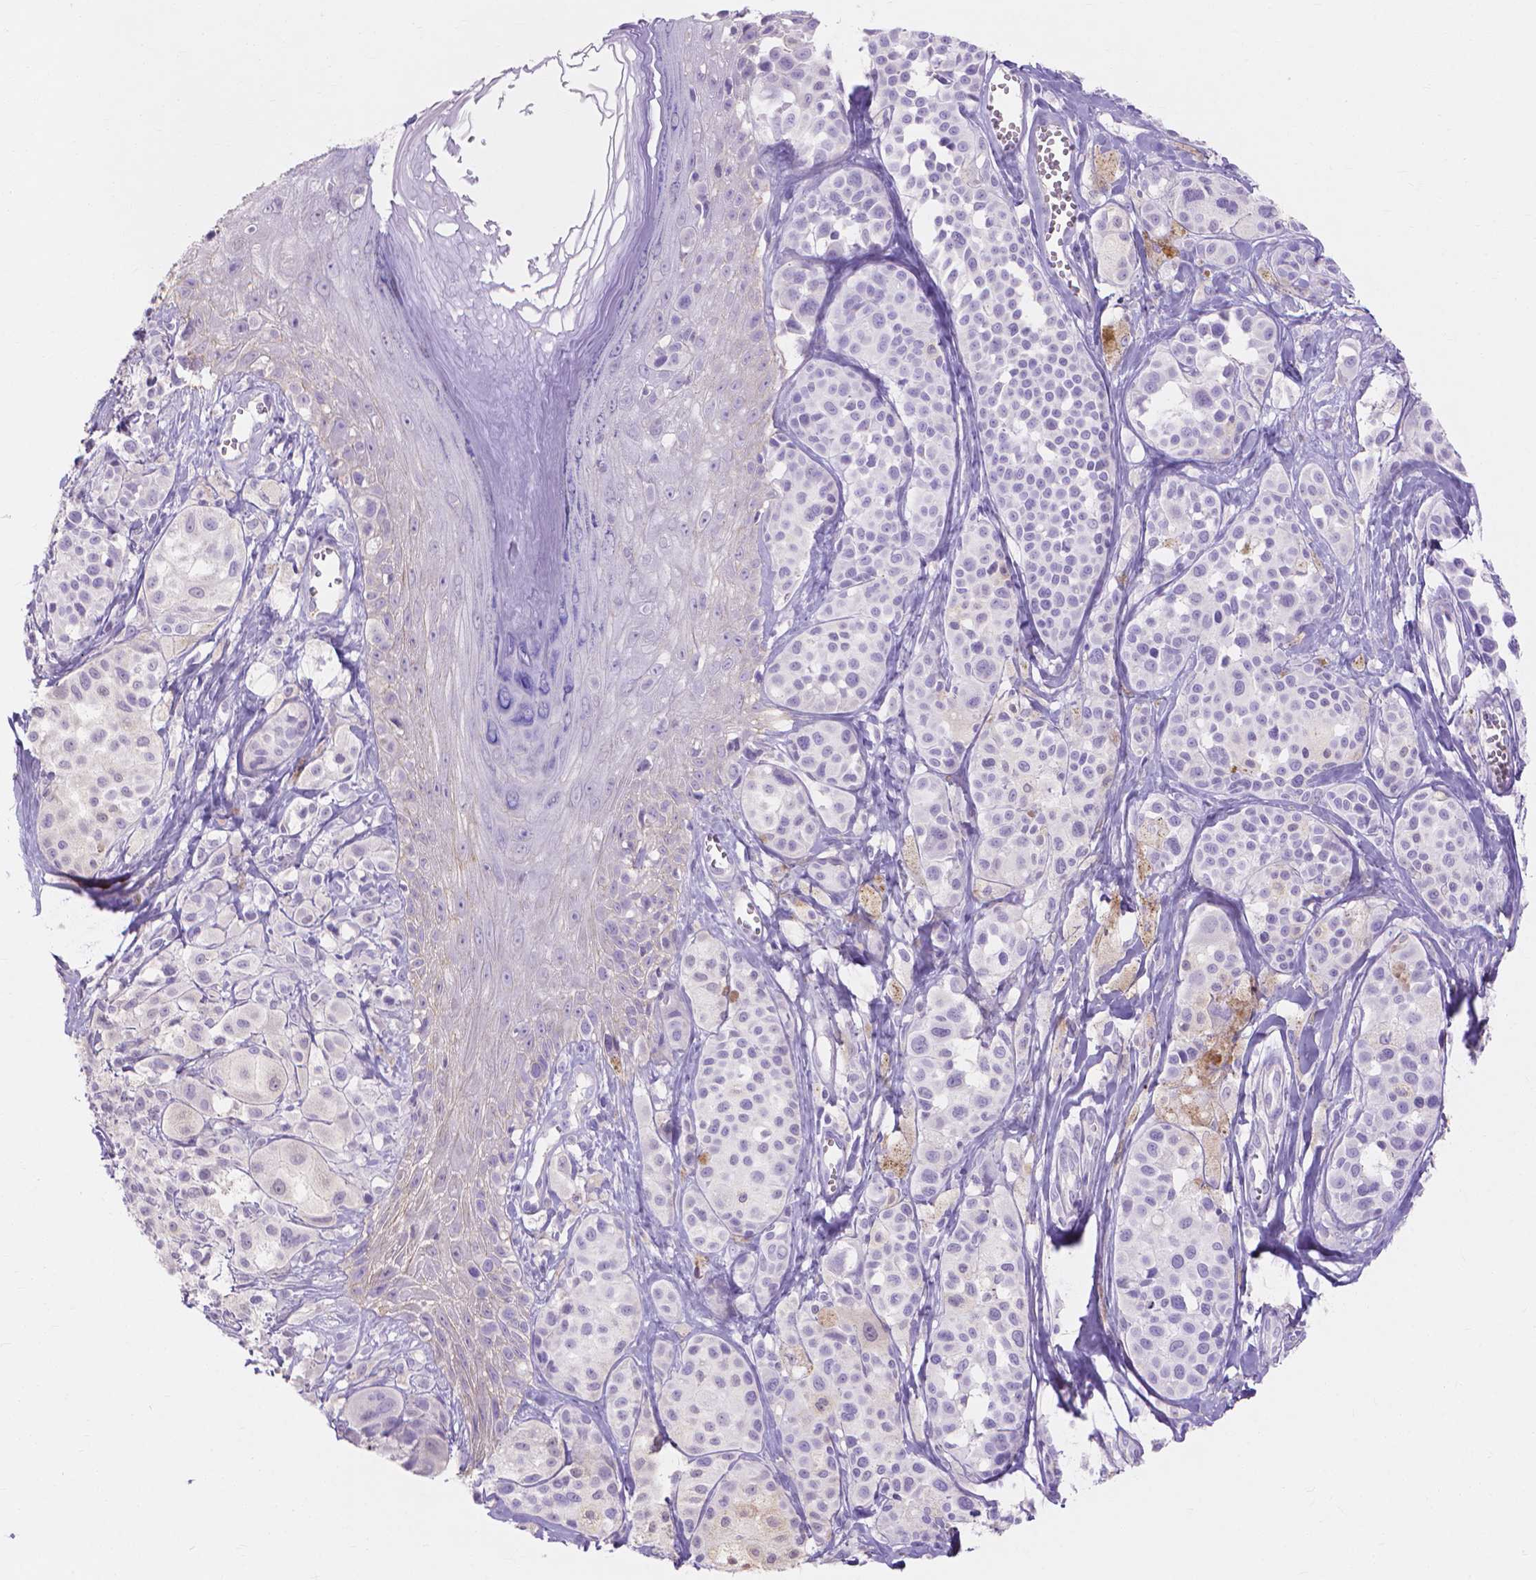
{"staining": {"intensity": "negative", "quantity": "none", "location": "none"}, "tissue": "melanoma", "cell_type": "Tumor cells", "image_type": "cancer", "snomed": [{"axis": "morphology", "description": "Malignant melanoma, NOS"}, {"axis": "topography", "description": "Skin"}], "caption": "Immunohistochemistry of malignant melanoma demonstrates no staining in tumor cells.", "gene": "MBLAC1", "patient": {"sex": "male", "age": 77}}